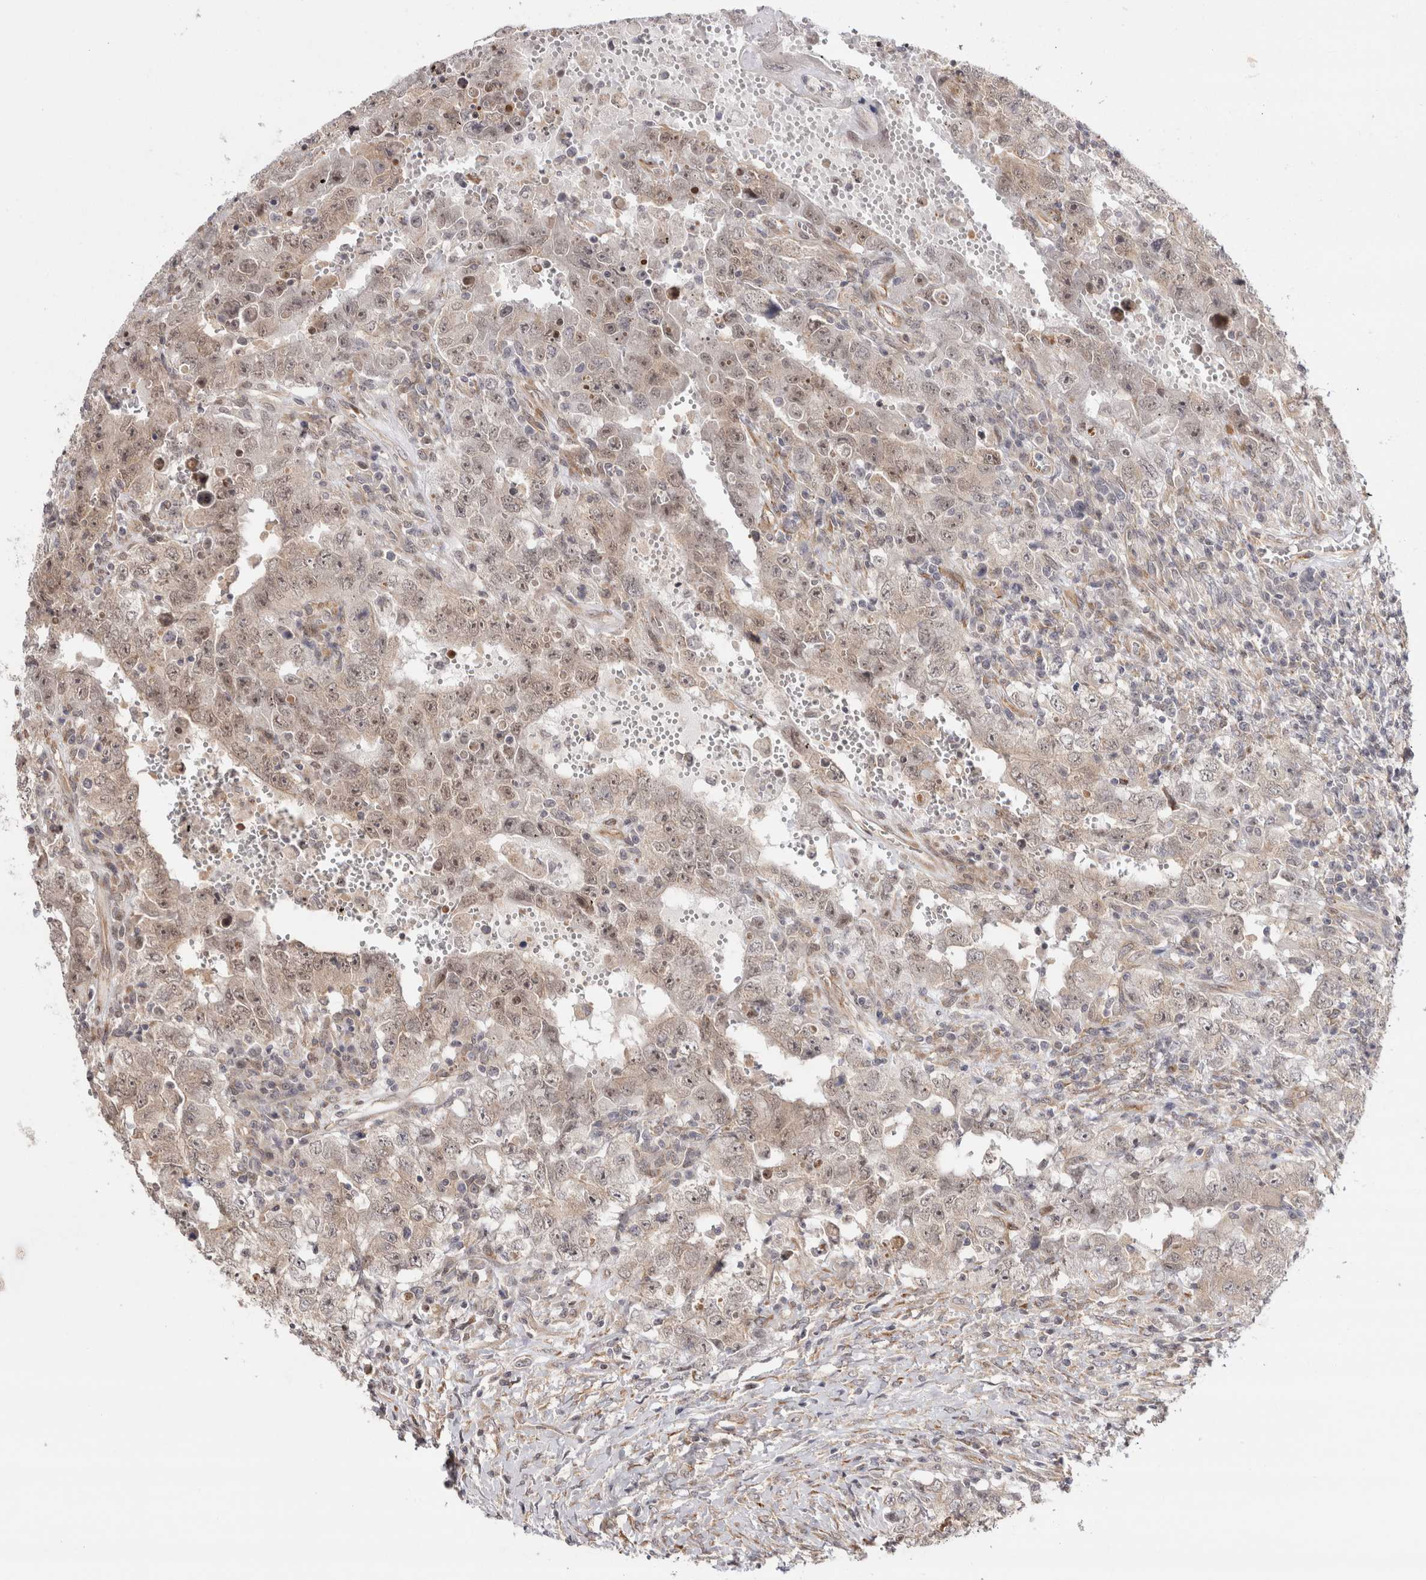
{"staining": {"intensity": "weak", "quantity": ">75%", "location": "nuclear"}, "tissue": "testis cancer", "cell_type": "Tumor cells", "image_type": "cancer", "snomed": [{"axis": "morphology", "description": "Carcinoma, Embryonal, NOS"}, {"axis": "topography", "description": "Testis"}], "caption": "A histopathology image showing weak nuclear positivity in approximately >75% of tumor cells in testis cancer, as visualized by brown immunohistochemical staining.", "gene": "ZNF318", "patient": {"sex": "male", "age": 26}}